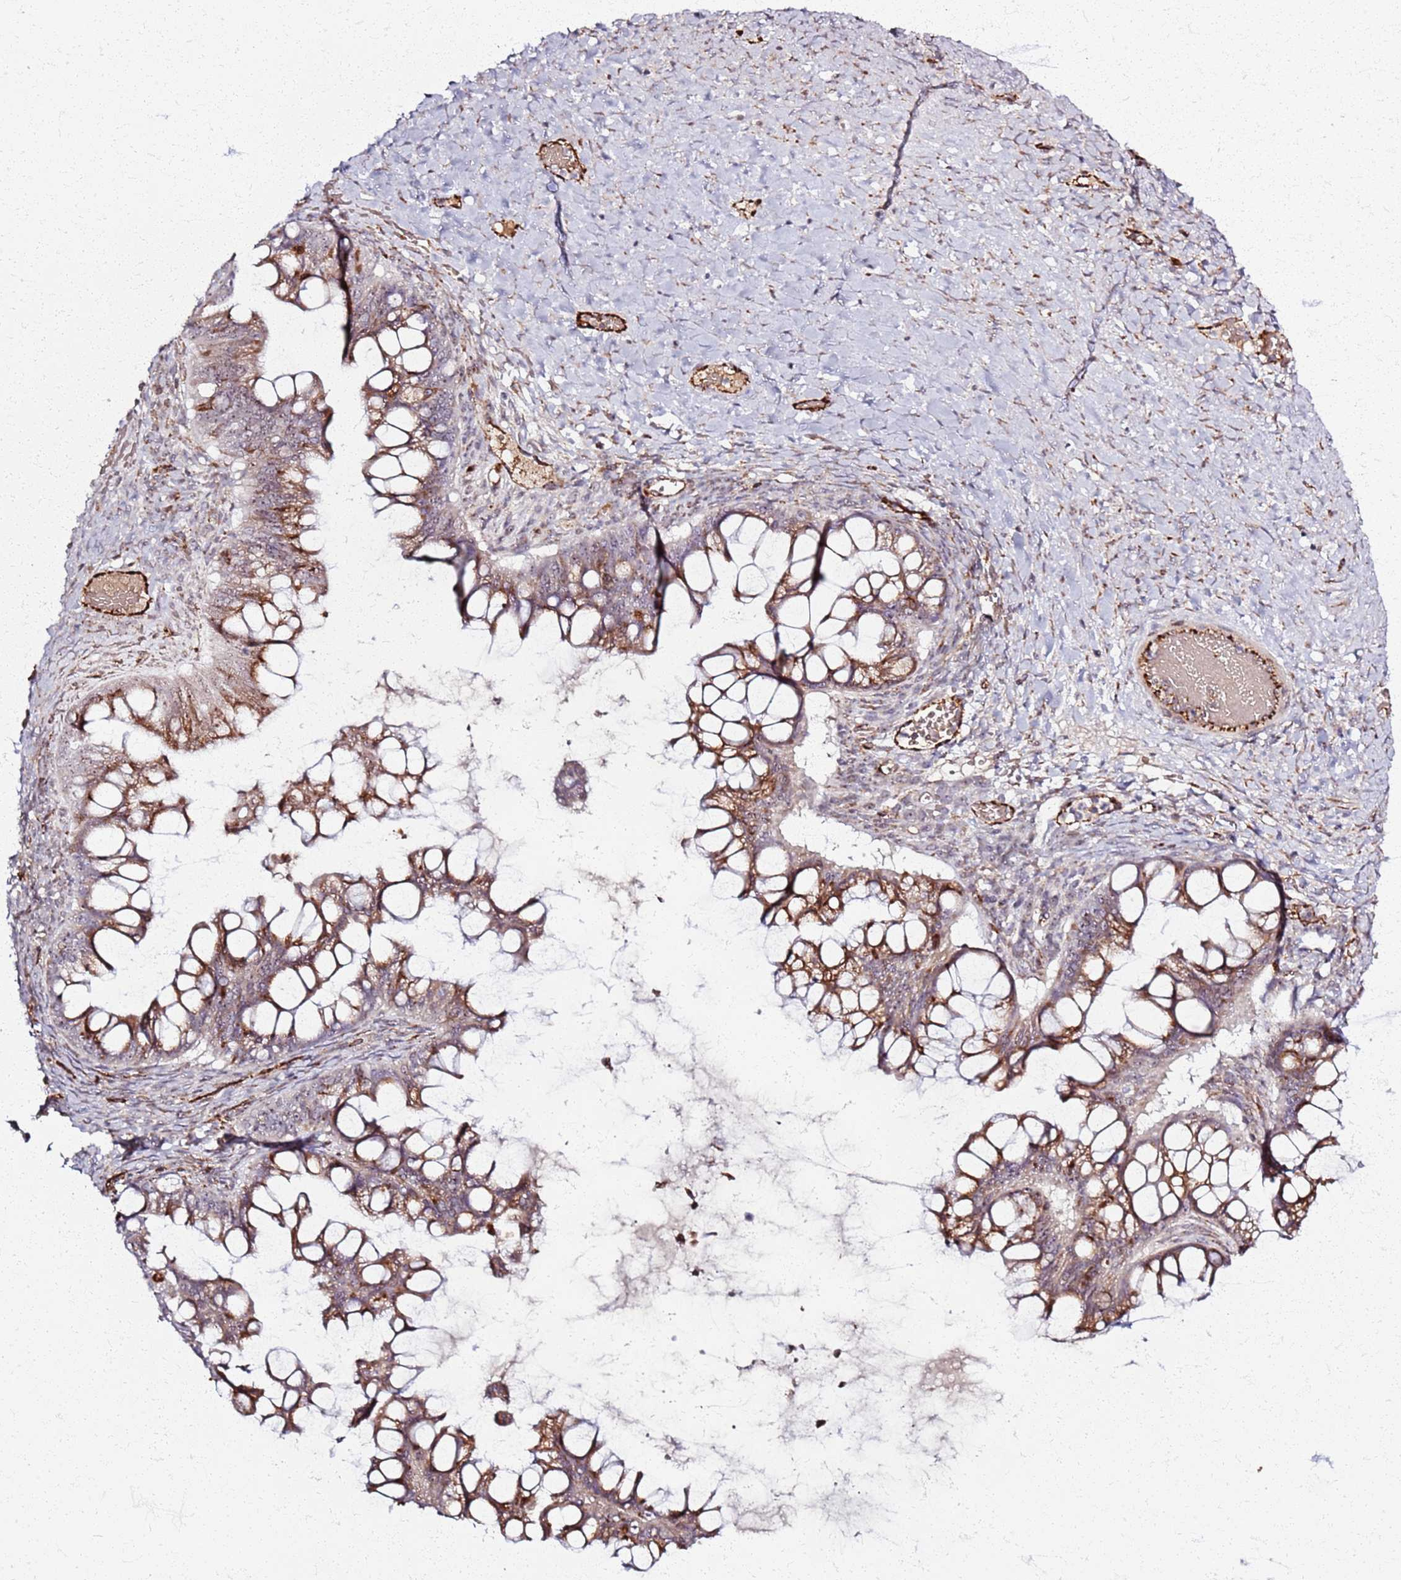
{"staining": {"intensity": "moderate", "quantity": ">75%", "location": "cytoplasmic/membranous"}, "tissue": "ovarian cancer", "cell_type": "Tumor cells", "image_type": "cancer", "snomed": [{"axis": "morphology", "description": "Cystadenocarcinoma, mucinous, NOS"}, {"axis": "topography", "description": "Ovary"}], "caption": "Brown immunohistochemical staining in ovarian cancer reveals moderate cytoplasmic/membranous staining in approximately >75% of tumor cells.", "gene": "KRI1", "patient": {"sex": "female", "age": 73}}